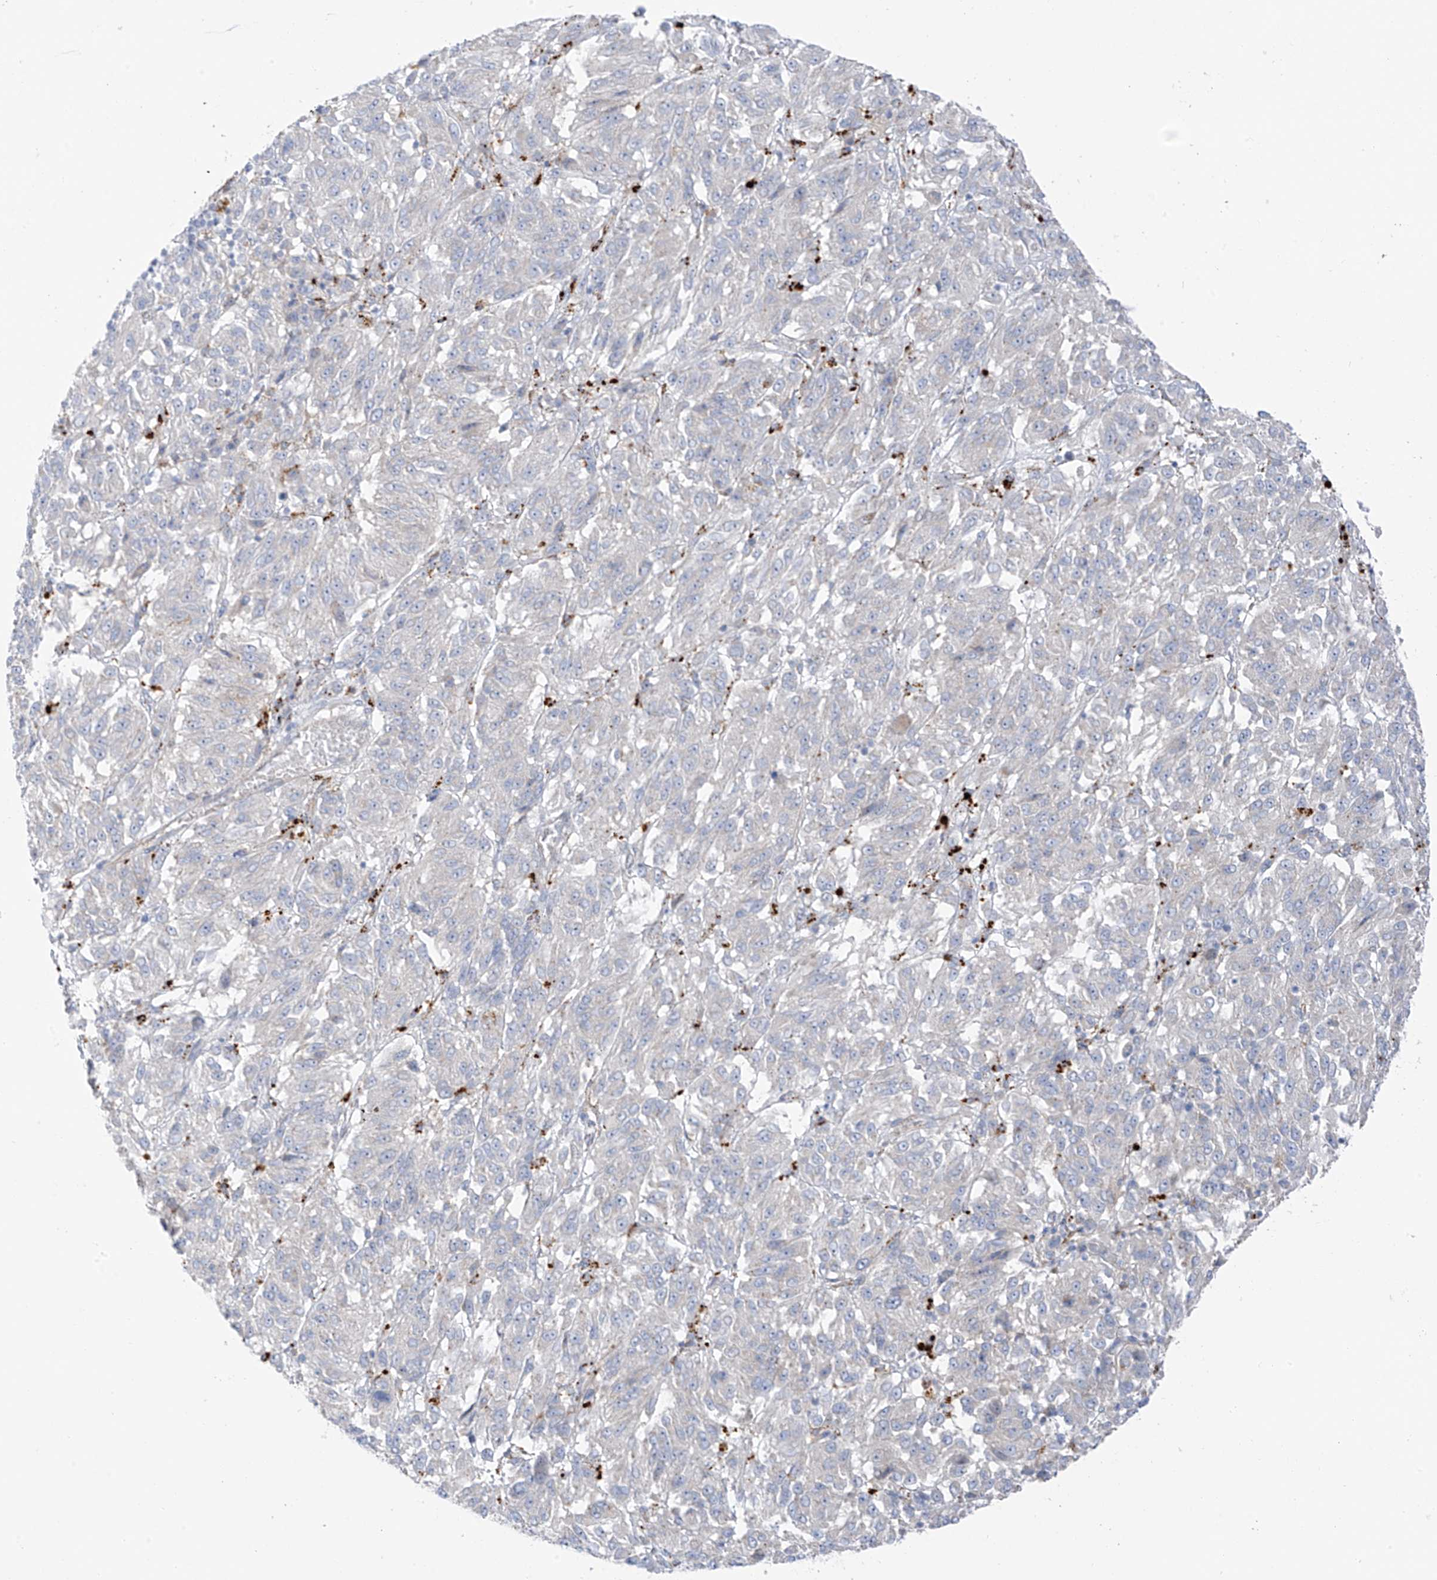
{"staining": {"intensity": "negative", "quantity": "none", "location": "none"}, "tissue": "melanoma", "cell_type": "Tumor cells", "image_type": "cancer", "snomed": [{"axis": "morphology", "description": "Malignant melanoma, Metastatic site"}, {"axis": "topography", "description": "Lung"}], "caption": "IHC micrograph of neoplastic tissue: melanoma stained with DAB exhibits no significant protein positivity in tumor cells.", "gene": "TAL2", "patient": {"sex": "male", "age": 64}}